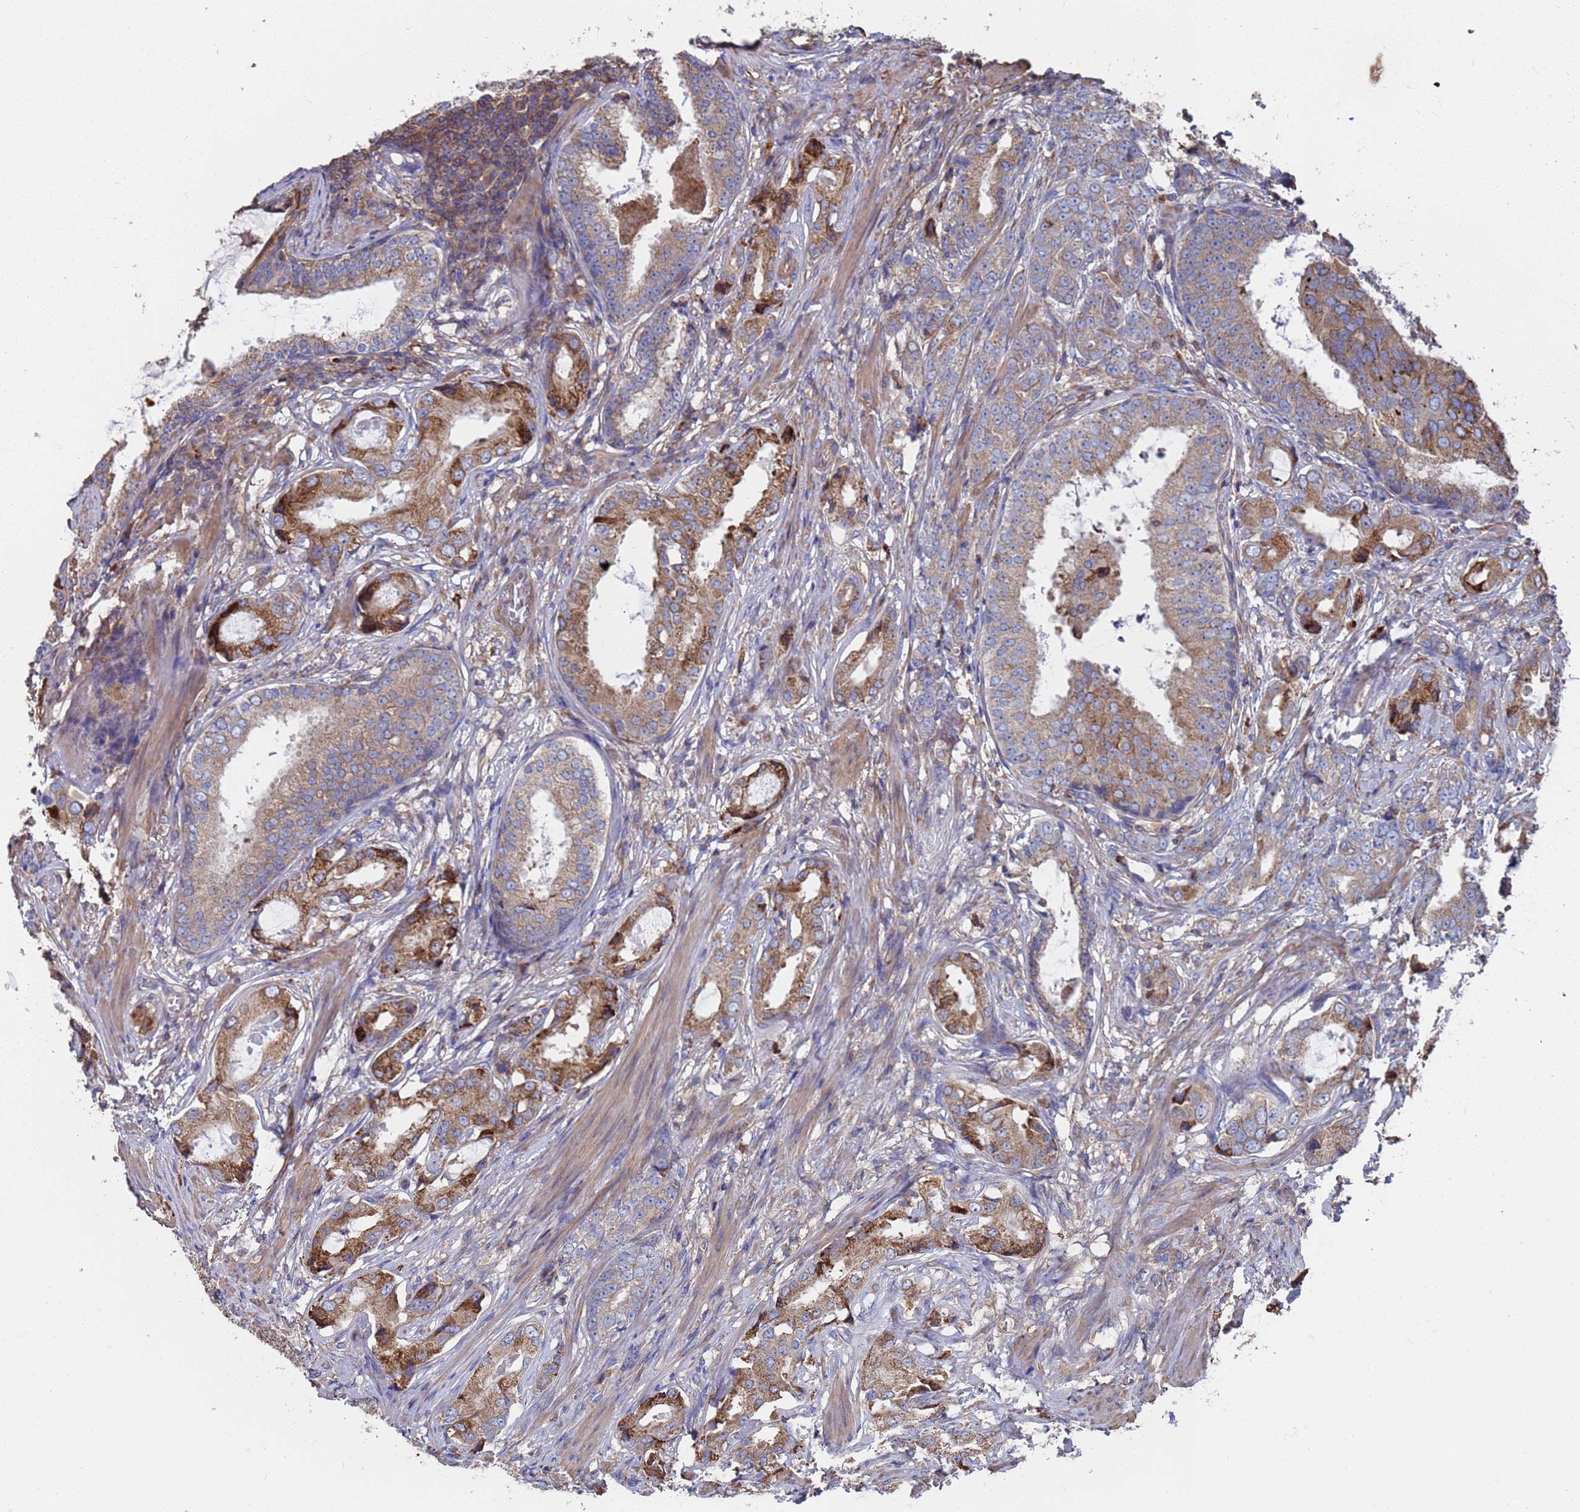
{"staining": {"intensity": "moderate", "quantity": ">75%", "location": "cytoplasmic/membranous"}, "tissue": "prostate cancer", "cell_type": "Tumor cells", "image_type": "cancer", "snomed": [{"axis": "morphology", "description": "Adenocarcinoma, Low grade"}, {"axis": "topography", "description": "Prostate"}], "caption": "IHC (DAB) staining of human prostate adenocarcinoma (low-grade) reveals moderate cytoplasmic/membranous protein positivity in approximately >75% of tumor cells.", "gene": "PYCR1", "patient": {"sex": "male", "age": 71}}